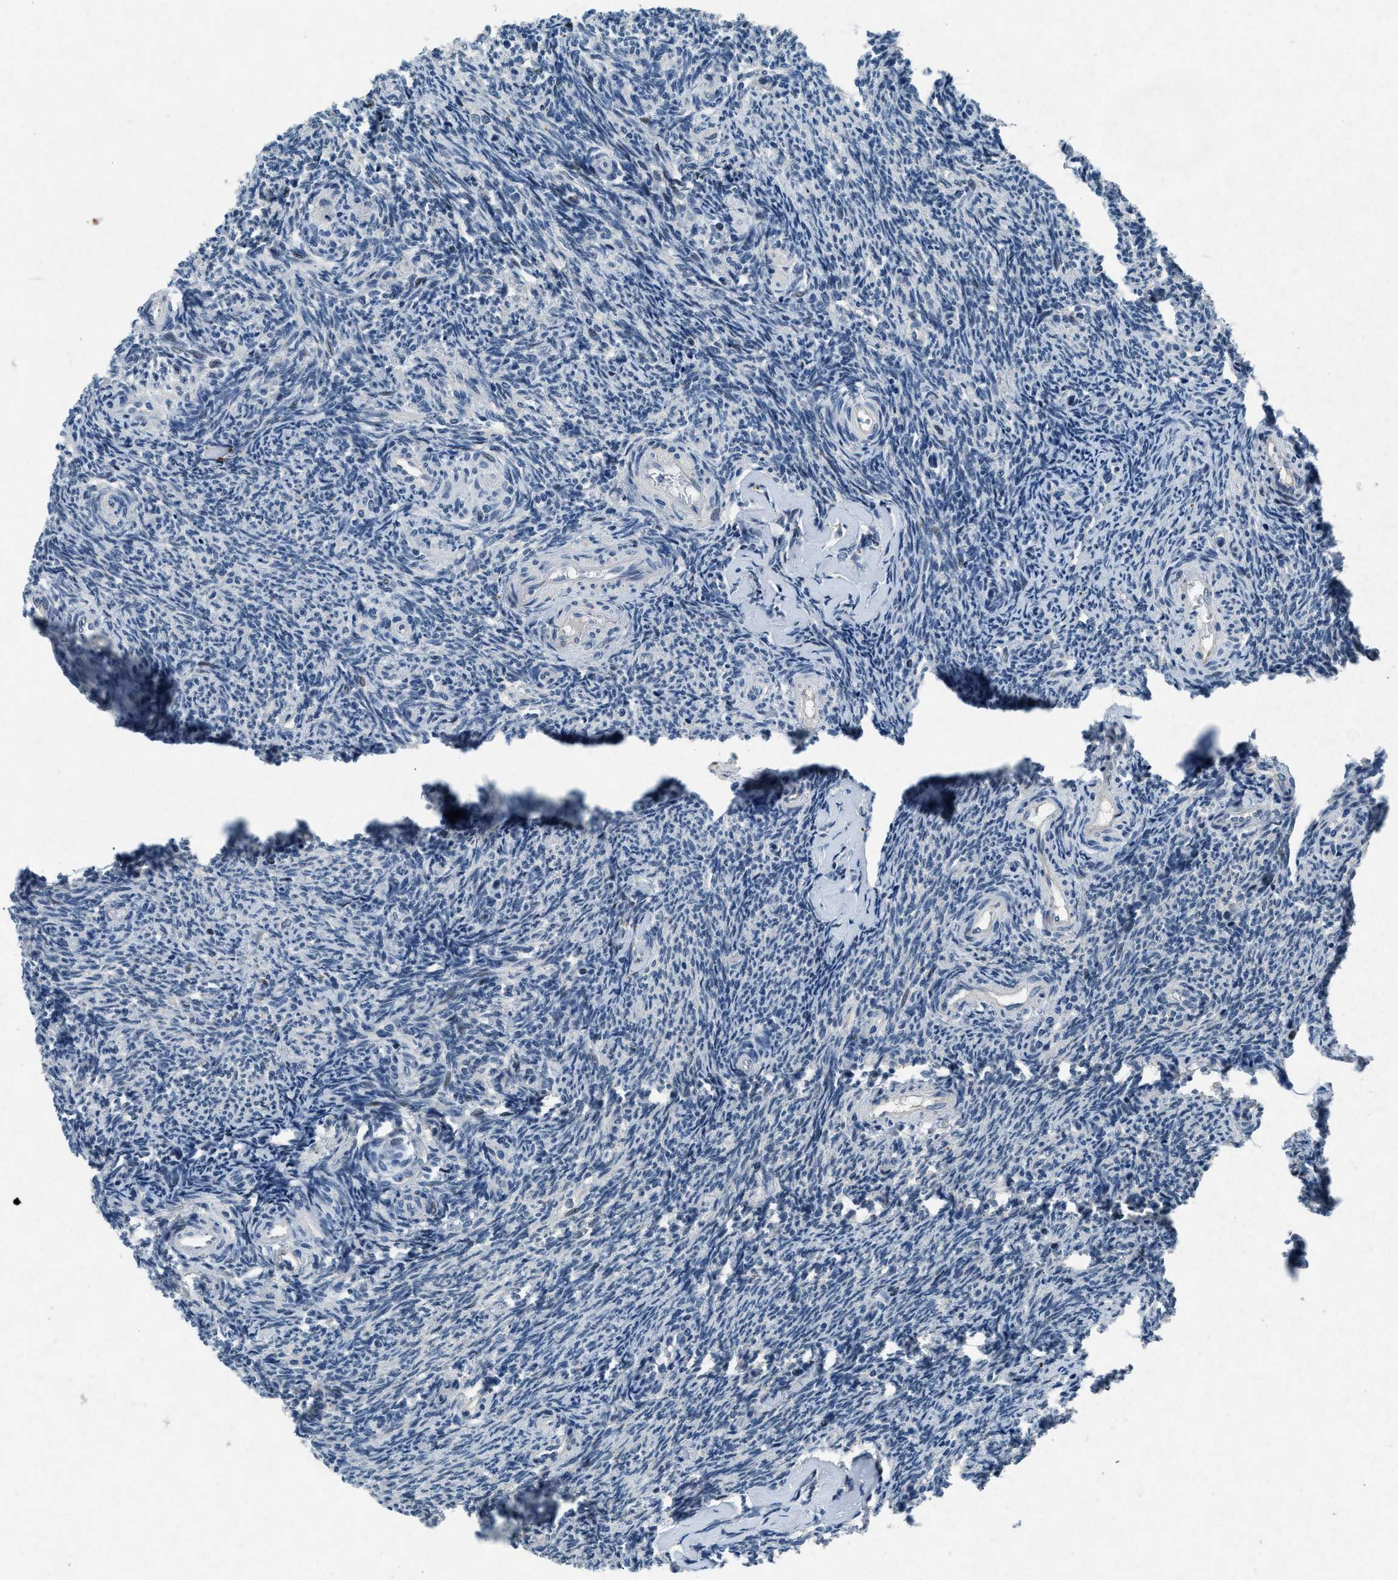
{"staining": {"intensity": "weak", "quantity": ">75%", "location": "cytoplasmic/membranous"}, "tissue": "ovary", "cell_type": "Follicle cells", "image_type": "normal", "snomed": [{"axis": "morphology", "description": "Normal tissue, NOS"}, {"axis": "topography", "description": "Ovary"}], "caption": "Protein staining of benign ovary displays weak cytoplasmic/membranous expression in approximately >75% of follicle cells.", "gene": "PHLDA1", "patient": {"sex": "female", "age": 41}}